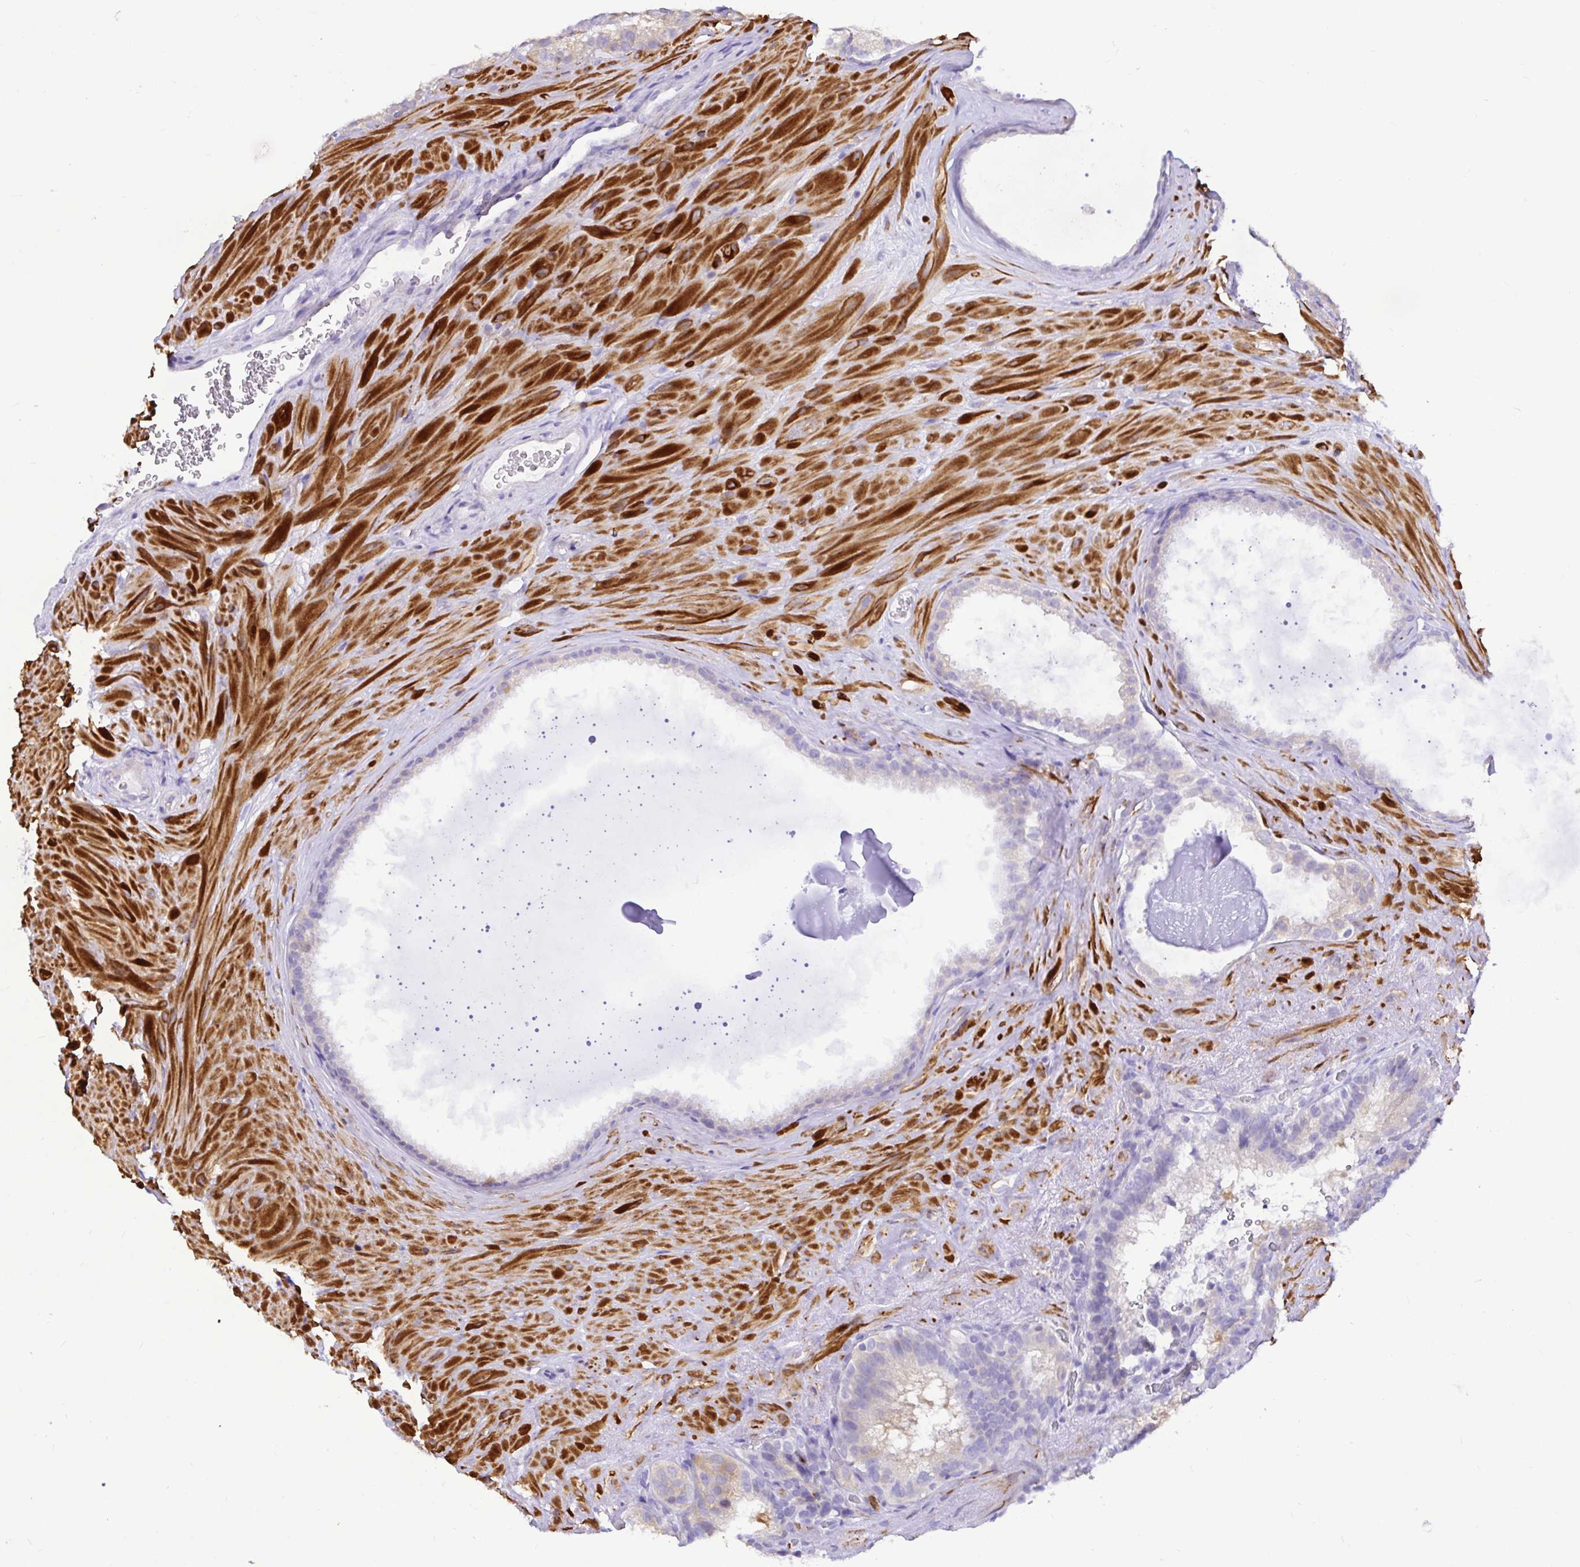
{"staining": {"intensity": "negative", "quantity": "none", "location": "none"}, "tissue": "seminal vesicle", "cell_type": "Glandular cells", "image_type": "normal", "snomed": [{"axis": "morphology", "description": "Normal tissue, NOS"}, {"axis": "topography", "description": "Seminal veicle"}], "caption": "Immunohistochemical staining of unremarkable human seminal vesicle demonstrates no significant expression in glandular cells. (Immunohistochemistry (ihc), brightfield microscopy, high magnification).", "gene": "BACE2", "patient": {"sex": "male", "age": 60}}